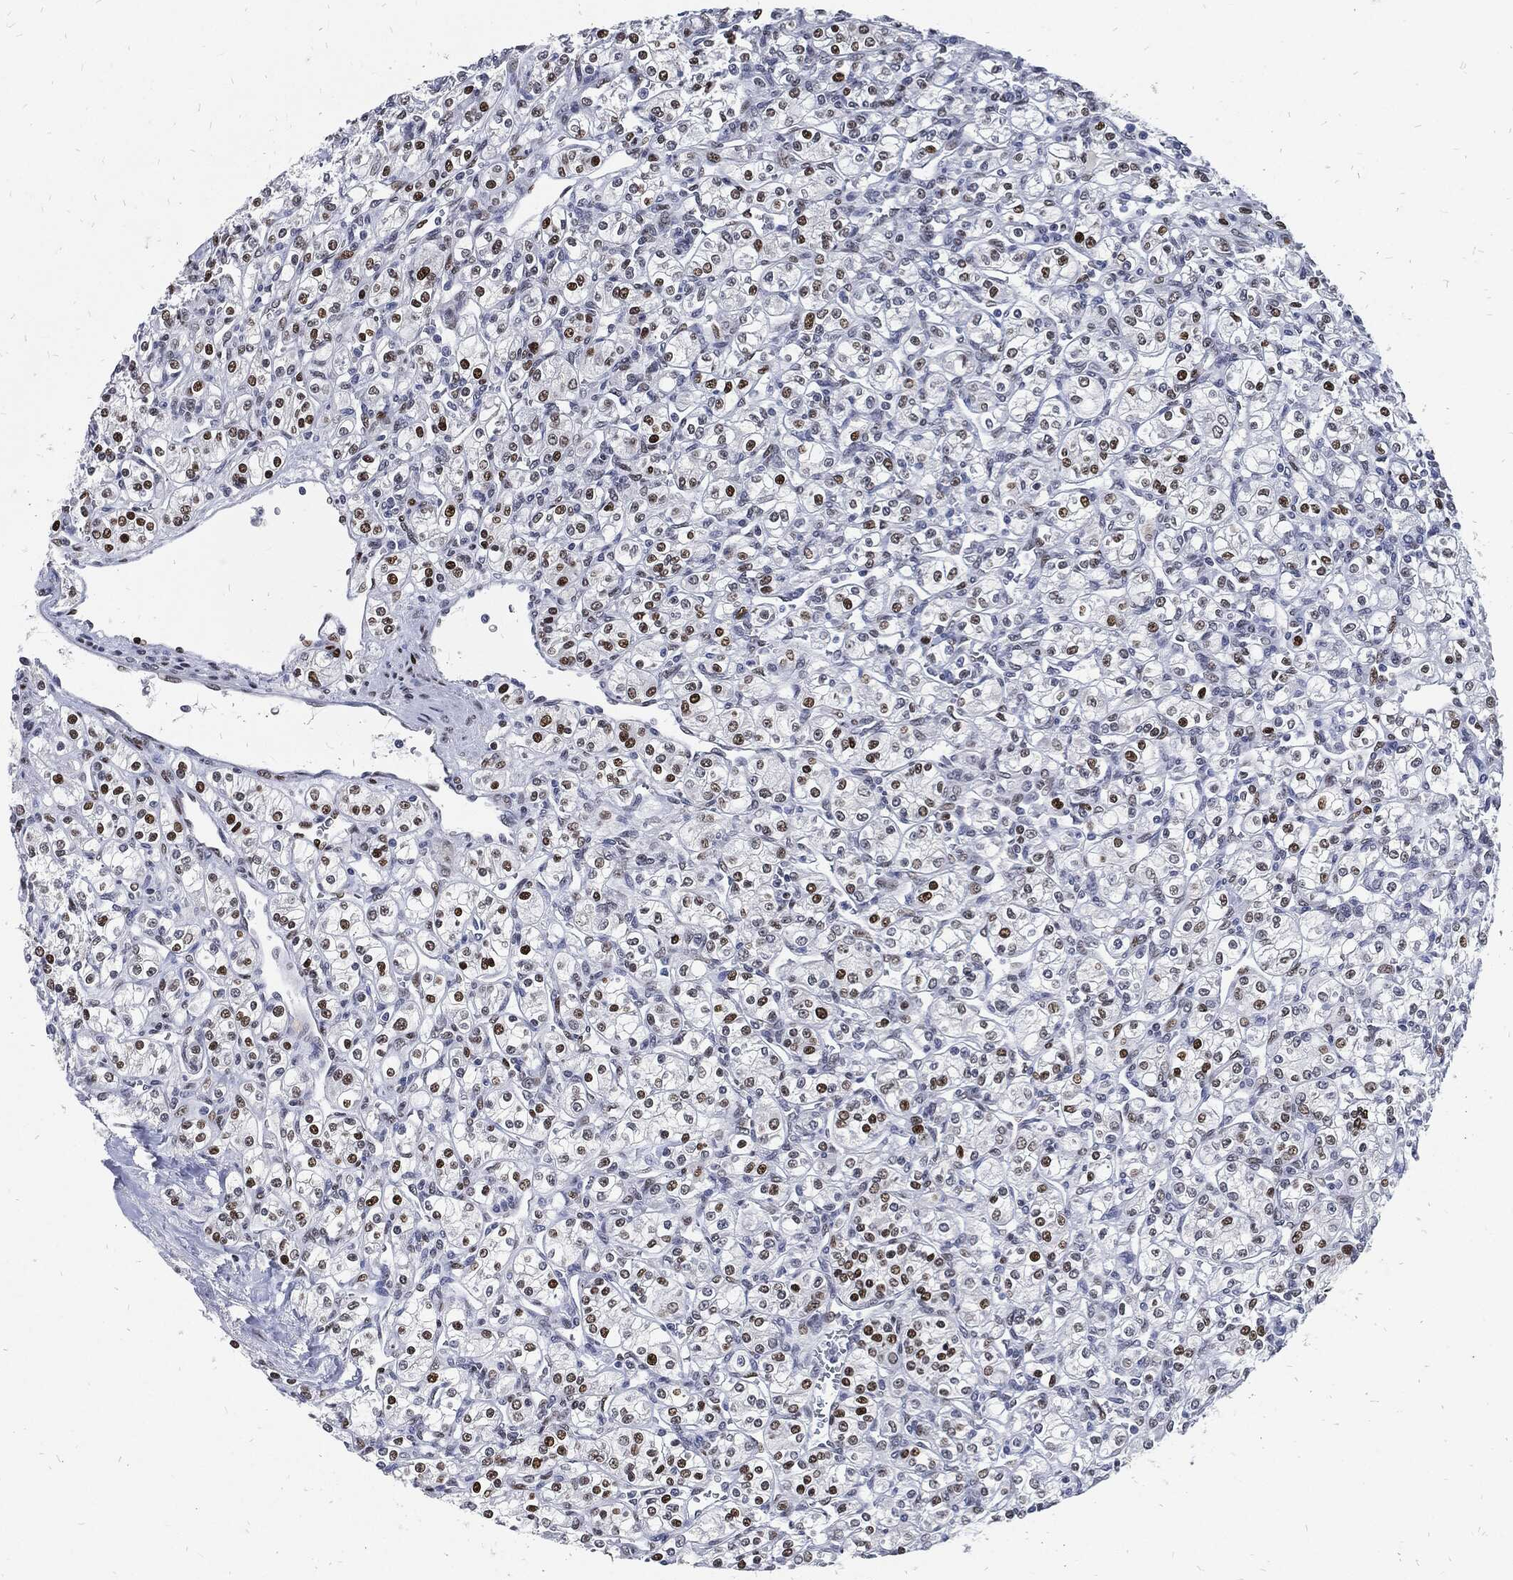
{"staining": {"intensity": "strong", "quantity": "<25%", "location": "nuclear"}, "tissue": "renal cancer", "cell_type": "Tumor cells", "image_type": "cancer", "snomed": [{"axis": "morphology", "description": "Adenocarcinoma, NOS"}, {"axis": "topography", "description": "Kidney"}], "caption": "There is medium levels of strong nuclear staining in tumor cells of renal cancer, as demonstrated by immunohistochemical staining (brown color).", "gene": "JUN", "patient": {"sex": "male", "age": 77}}